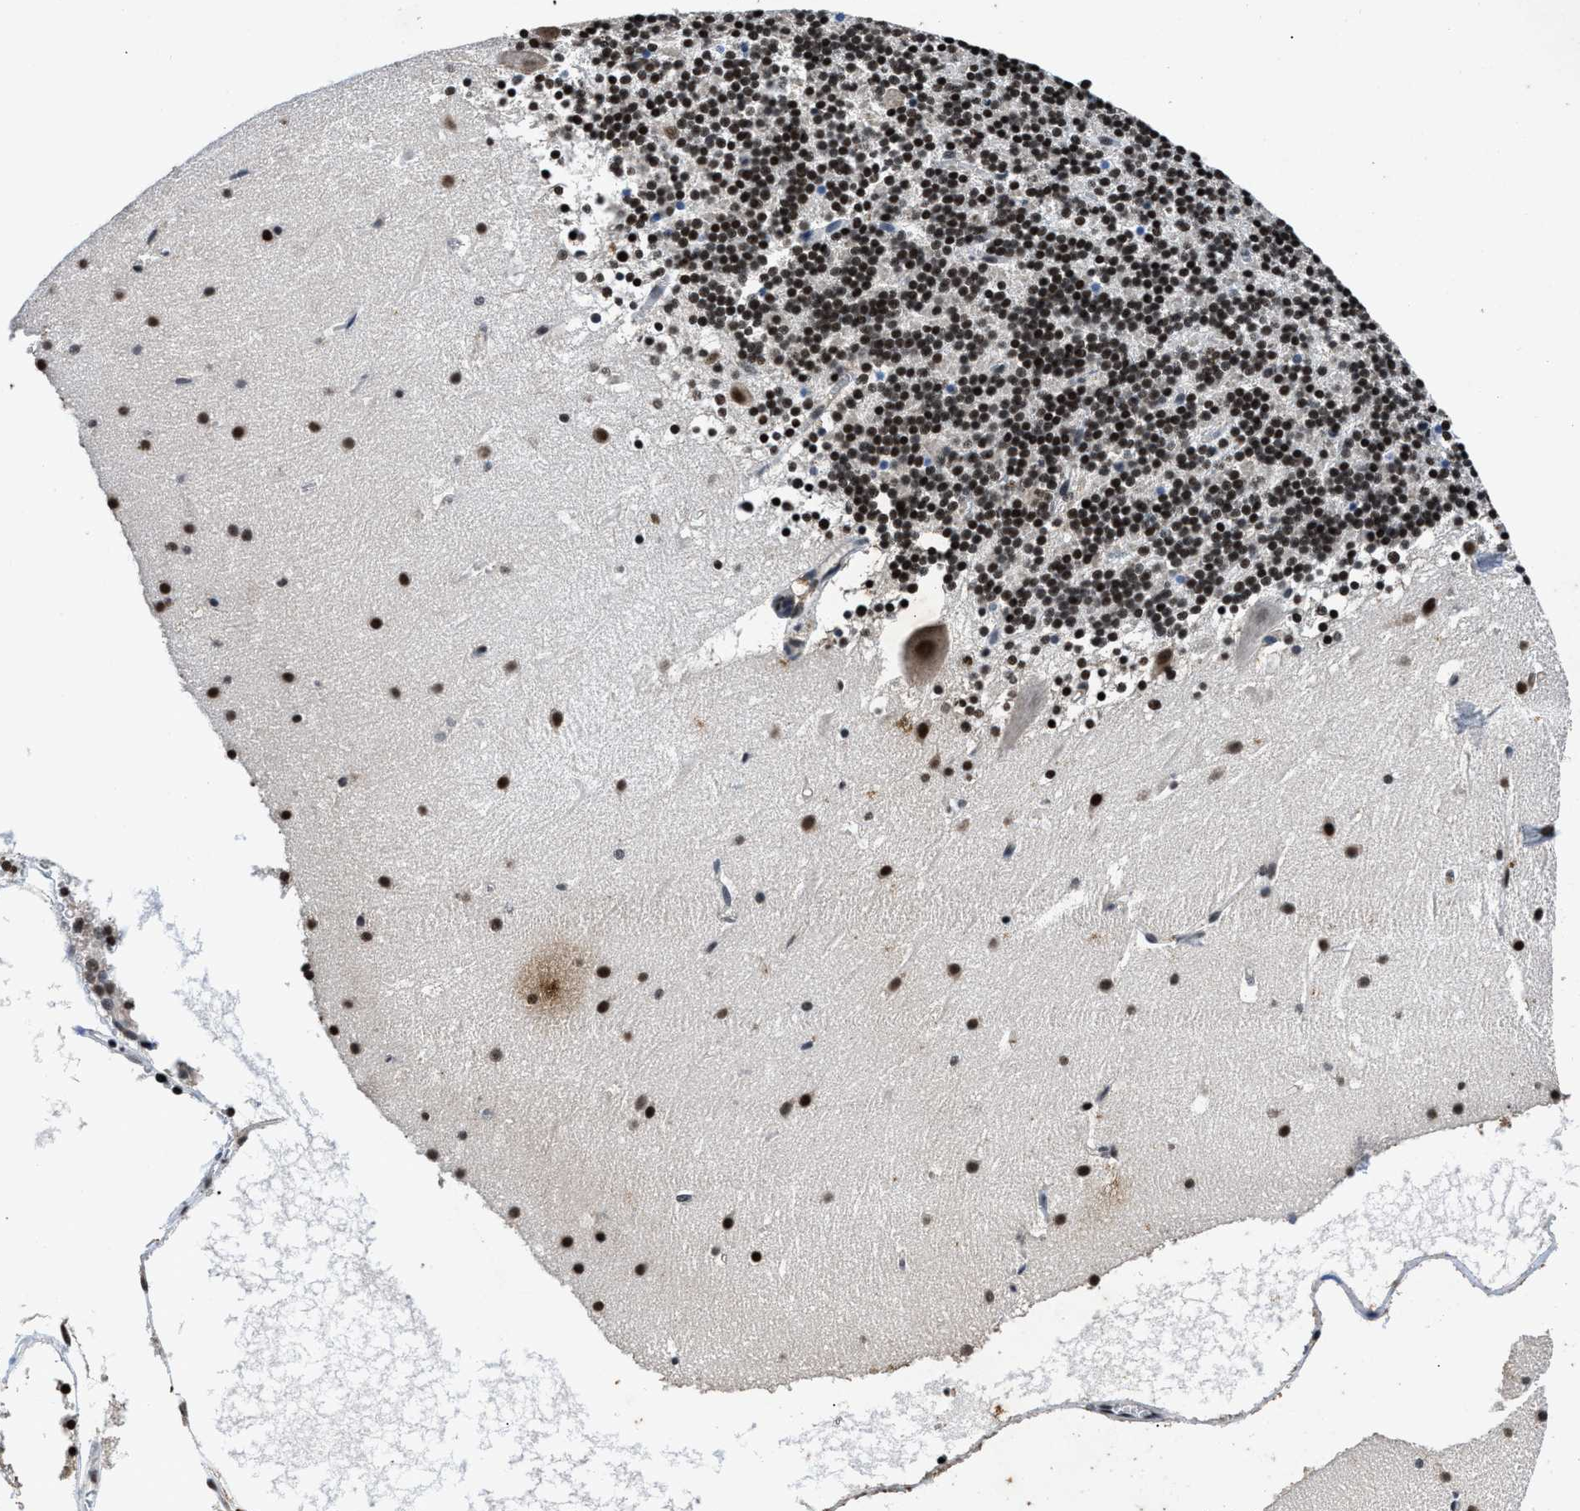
{"staining": {"intensity": "strong", "quantity": "25%-75%", "location": "nuclear"}, "tissue": "cerebellum", "cell_type": "Cells in granular layer", "image_type": "normal", "snomed": [{"axis": "morphology", "description": "Normal tissue, NOS"}, {"axis": "topography", "description": "Cerebellum"}], "caption": "IHC (DAB (3,3'-diaminobenzidine)) staining of normal cerebellum exhibits strong nuclear protein positivity in about 25%-75% of cells in granular layer. Nuclei are stained in blue.", "gene": "HNRNPF", "patient": {"sex": "male", "age": 45}}